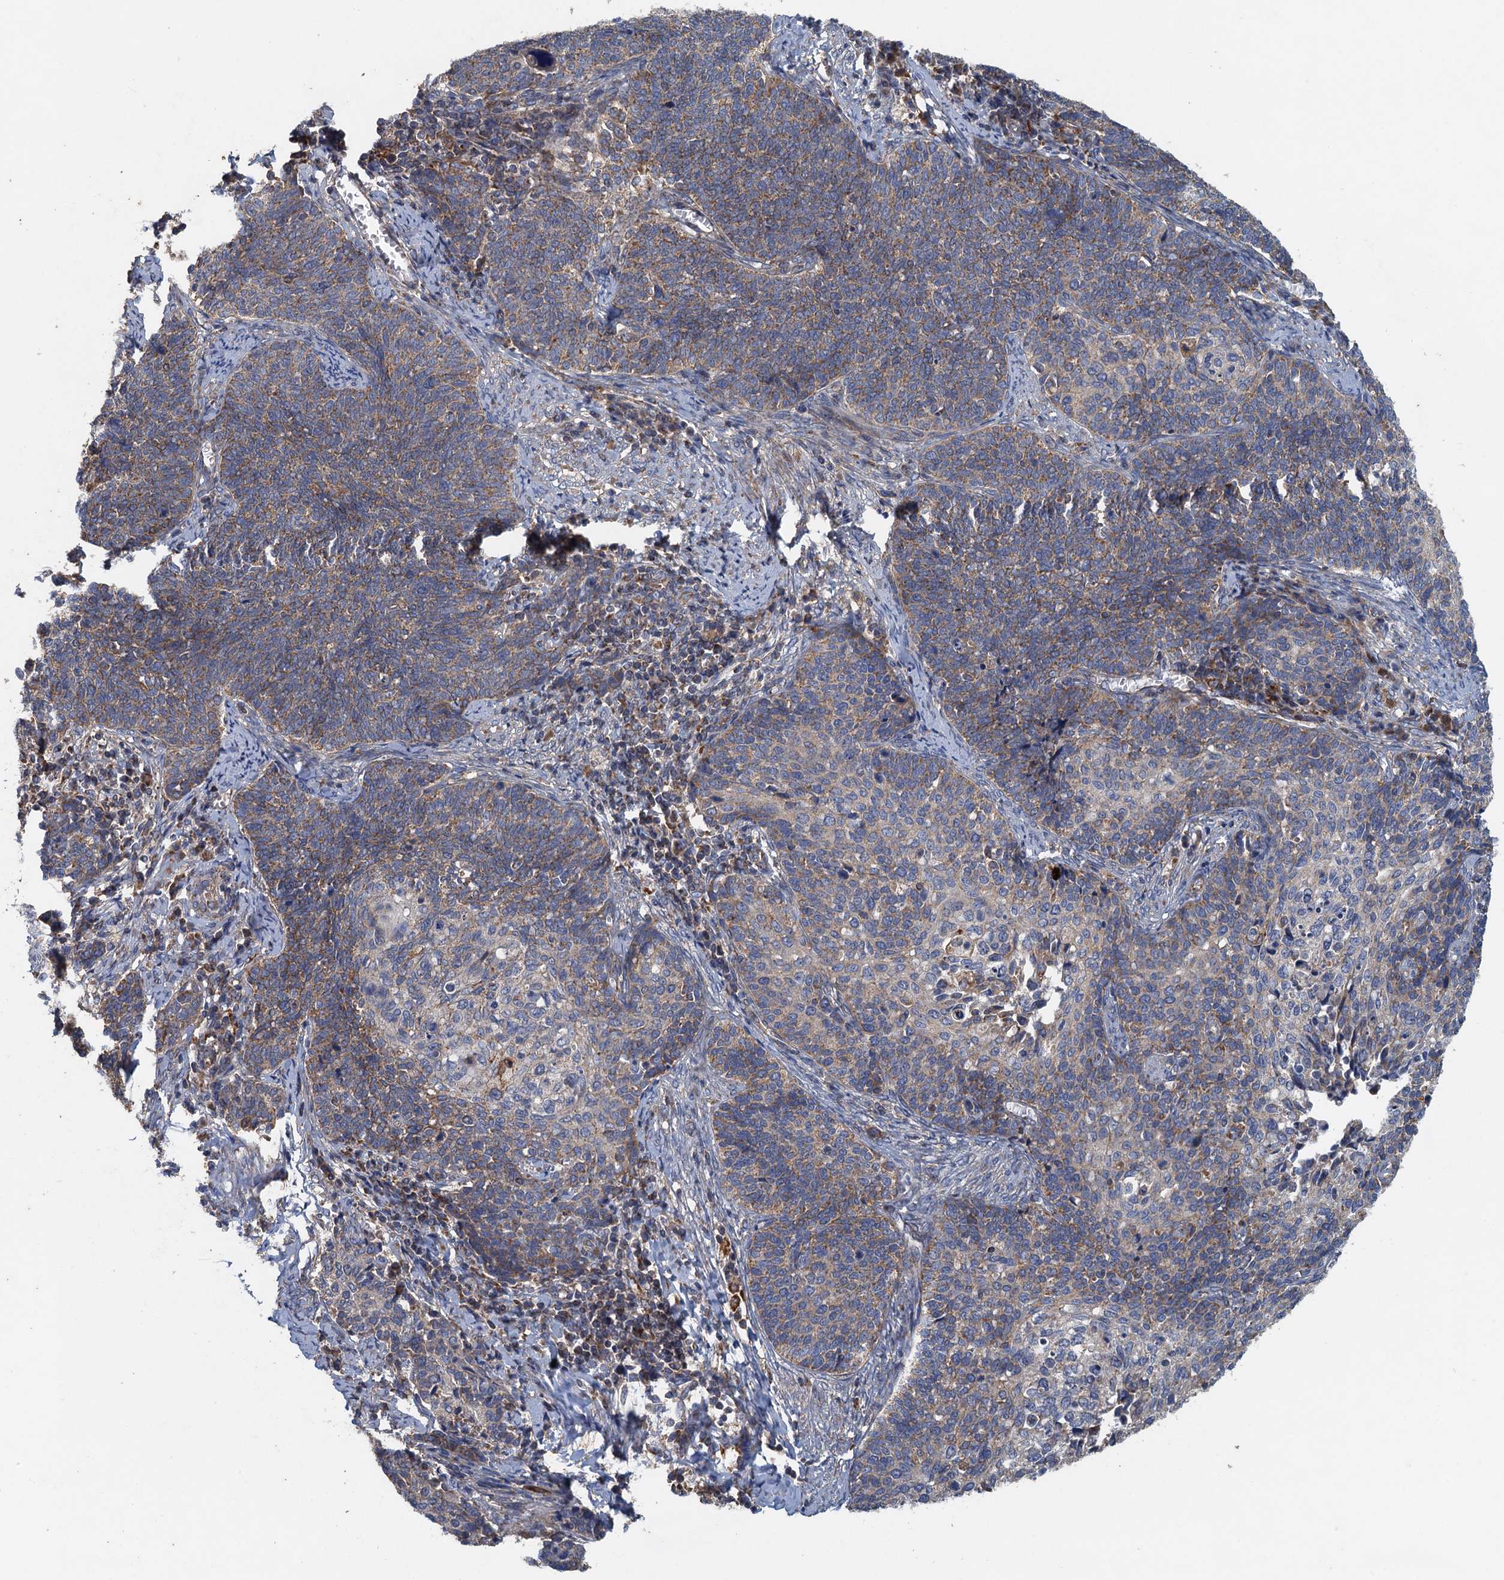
{"staining": {"intensity": "weak", "quantity": "25%-75%", "location": "cytoplasmic/membranous"}, "tissue": "cervical cancer", "cell_type": "Tumor cells", "image_type": "cancer", "snomed": [{"axis": "morphology", "description": "Squamous cell carcinoma, NOS"}, {"axis": "topography", "description": "Cervix"}], "caption": "Tumor cells reveal weak cytoplasmic/membranous positivity in about 25%-75% of cells in cervical squamous cell carcinoma.", "gene": "BCS1L", "patient": {"sex": "female", "age": 39}}